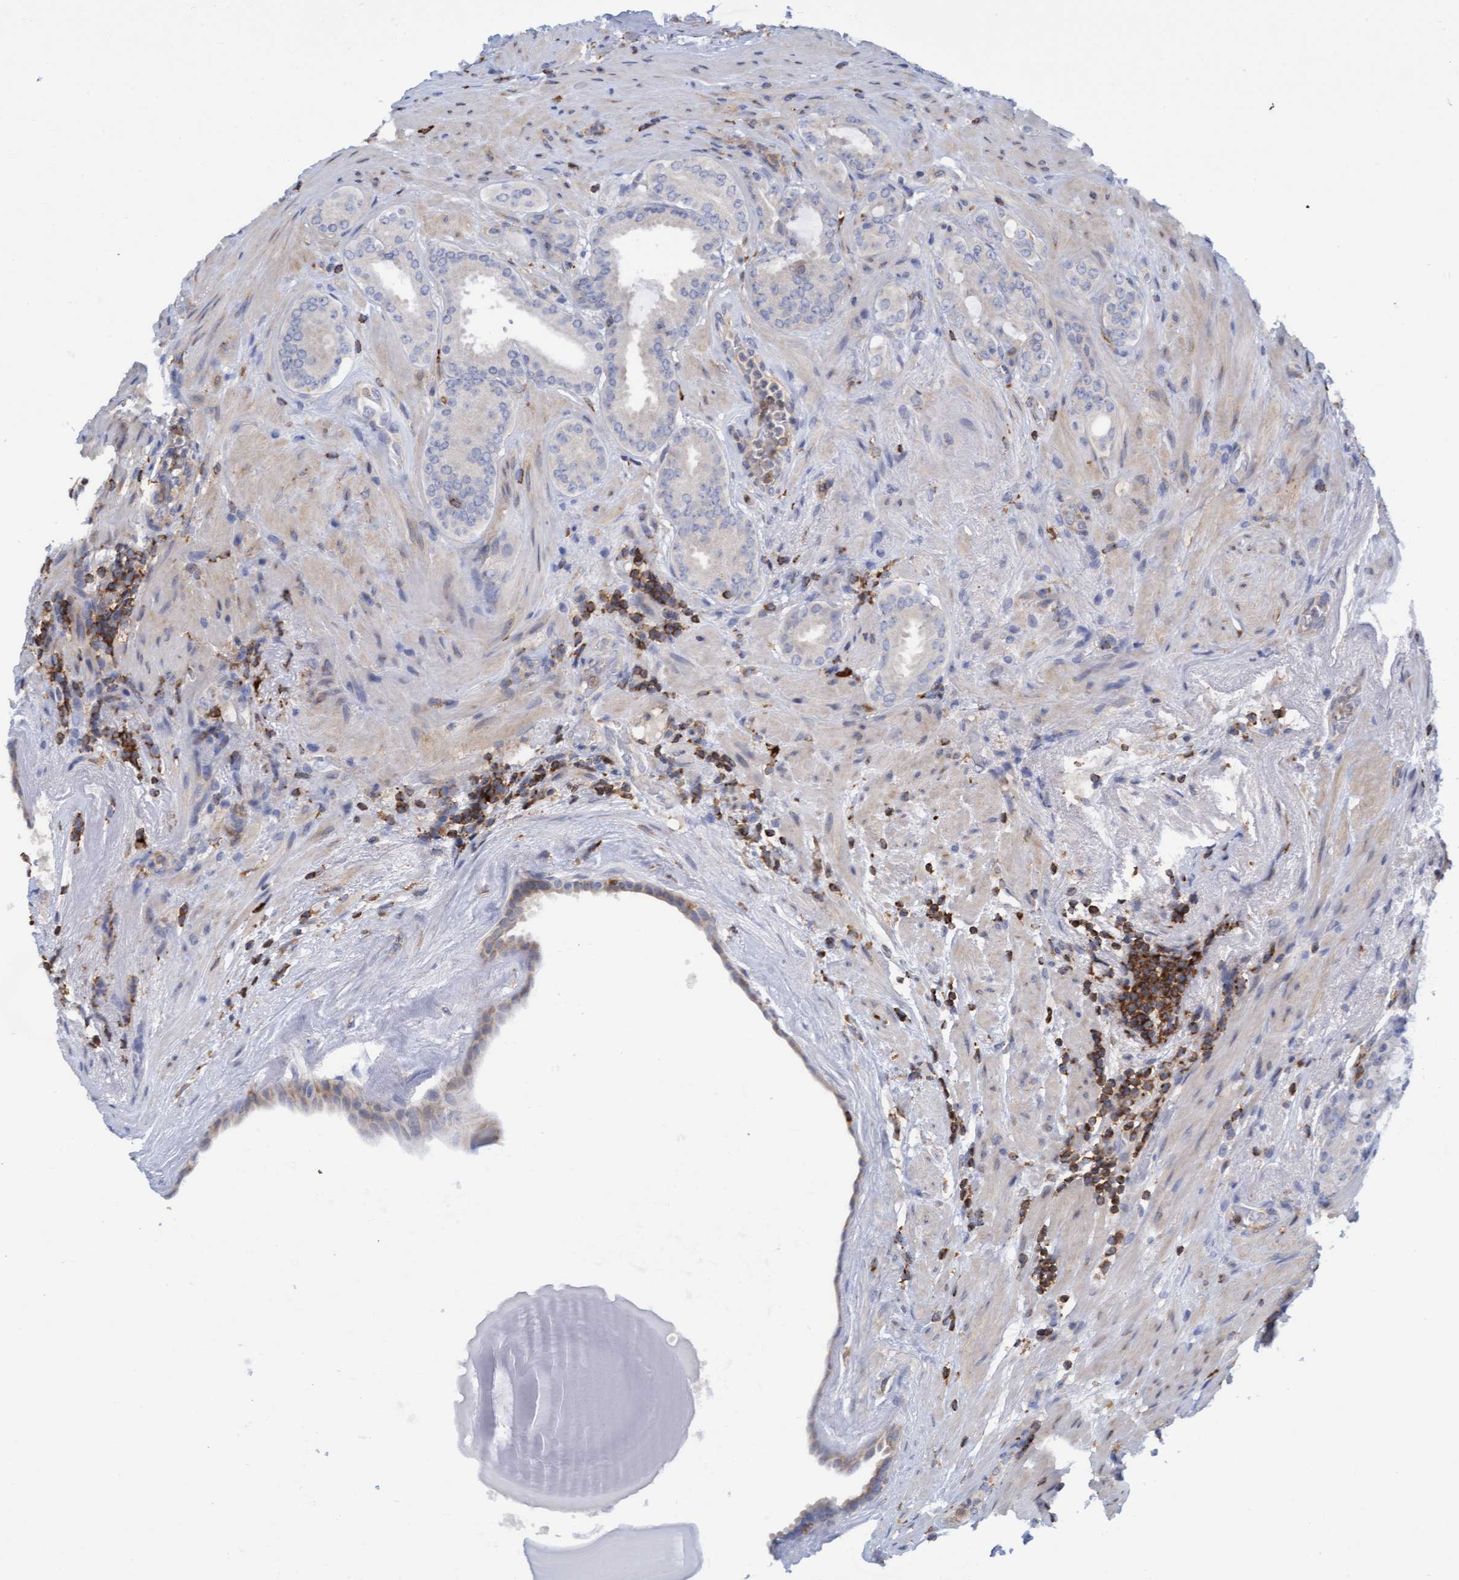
{"staining": {"intensity": "negative", "quantity": "none", "location": "none"}, "tissue": "prostate cancer", "cell_type": "Tumor cells", "image_type": "cancer", "snomed": [{"axis": "morphology", "description": "Adenocarcinoma, Low grade"}, {"axis": "topography", "description": "Prostate"}], "caption": "This is an immunohistochemistry (IHC) micrograph of human prostate low-grade adenocarcinoma. There is no positivity in tumor cells.", "gene": "FNBP1", "patient": {"sex": "male", "age": 69}}